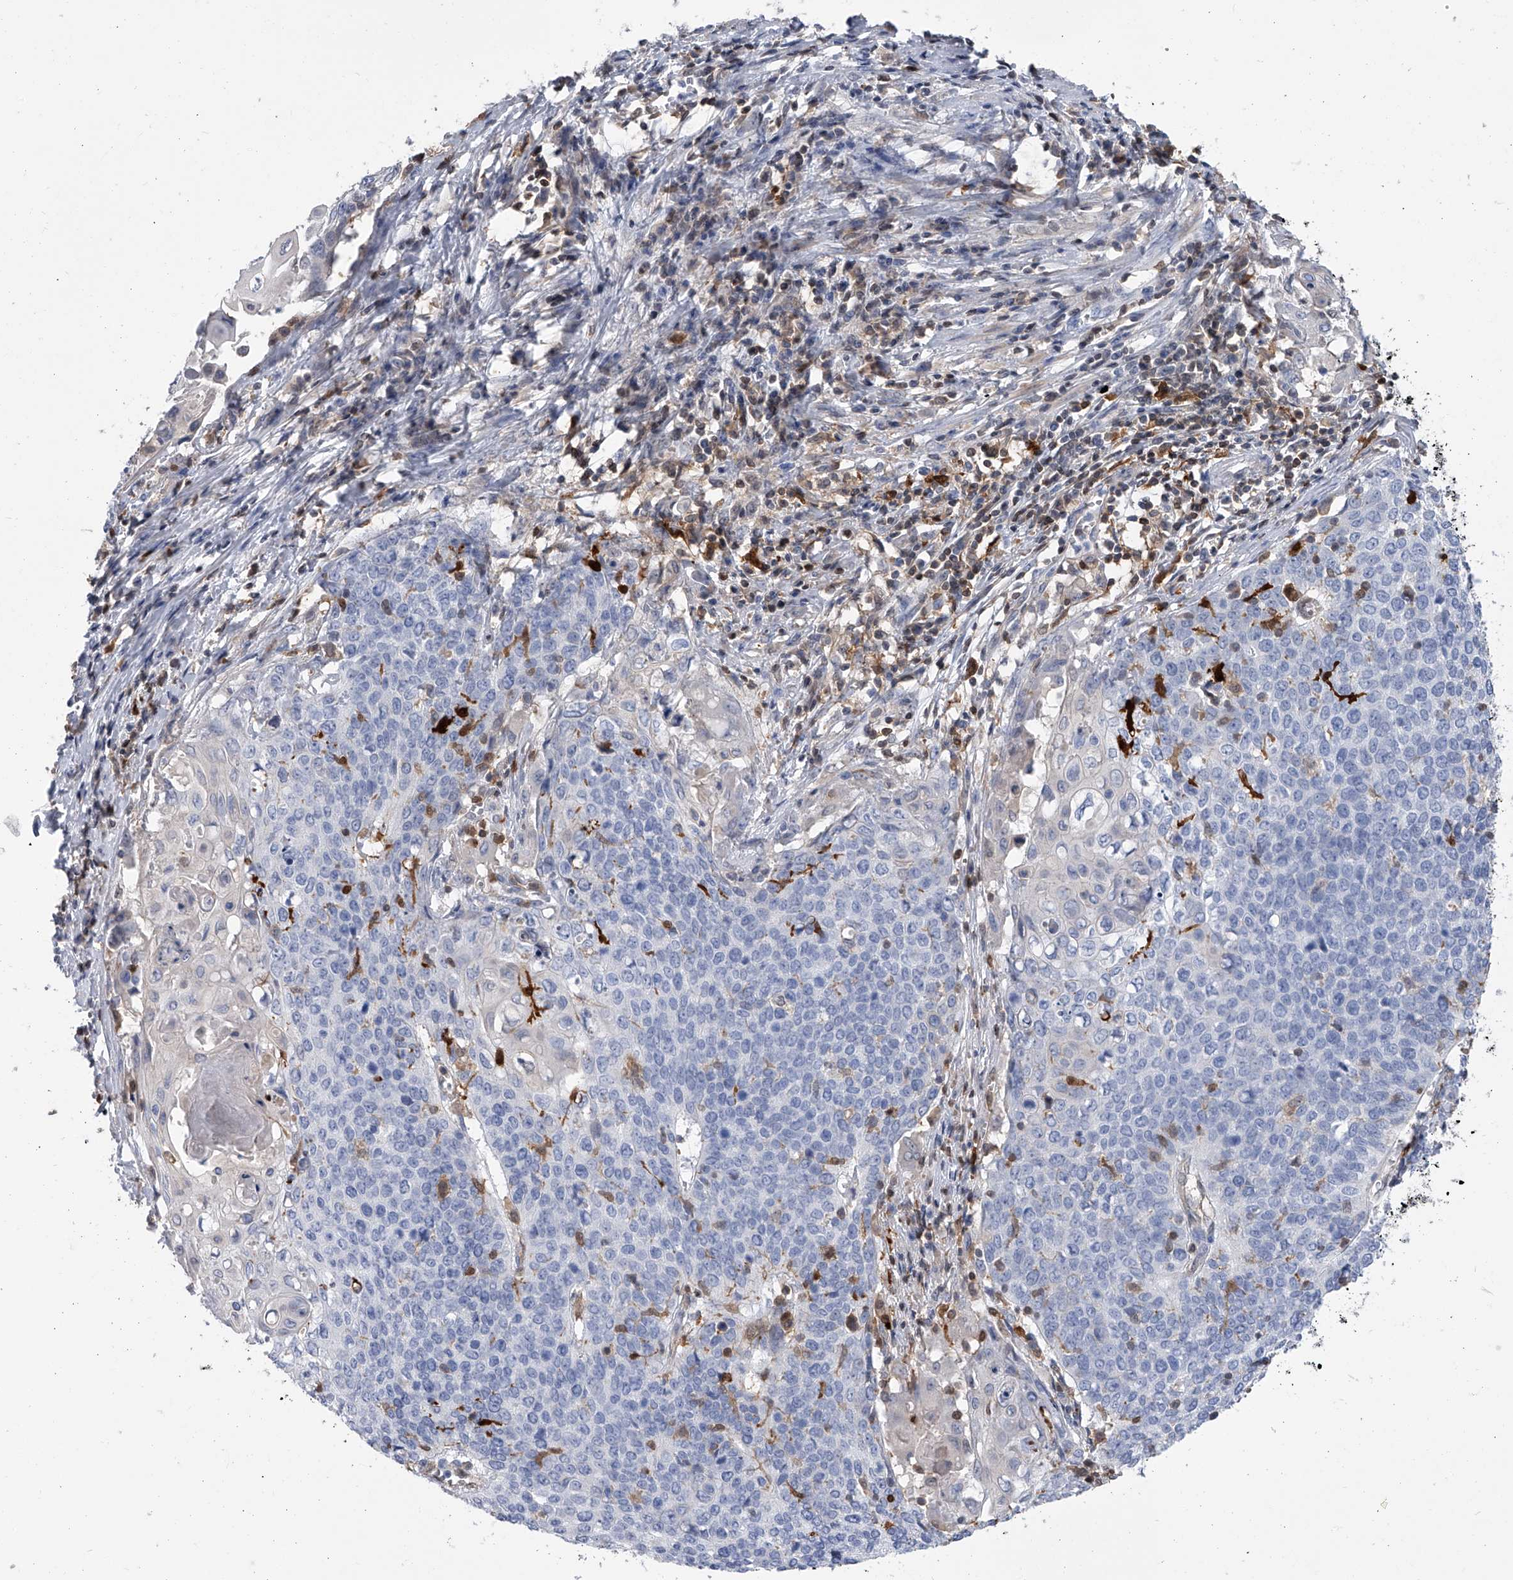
{"staining": {"intensity": "negative", "quantity": "none", "location": "none"}, "tissue": "cervical cancer", "cell_type": "Tumor cells", "image_type": "cancer", "snomed": [{"axis": "morphology", "description": "Squamous cell carcinoma, NOS"}, {"axis": "topography", "description": "Cervix"}], "caption": "A high-resolution photomicrograph shows immunohistochemistry staining of squamous cell carcinoma (cervical), which shows no significant staining in tumor cells. (Stains: DAB immunohistochemistry with hematoxylin counter stain, Microscopy: brightfield microscopy at high magnification).", "gene": "SERPINB9", "patient": {"sex": "female", "age": 39}}